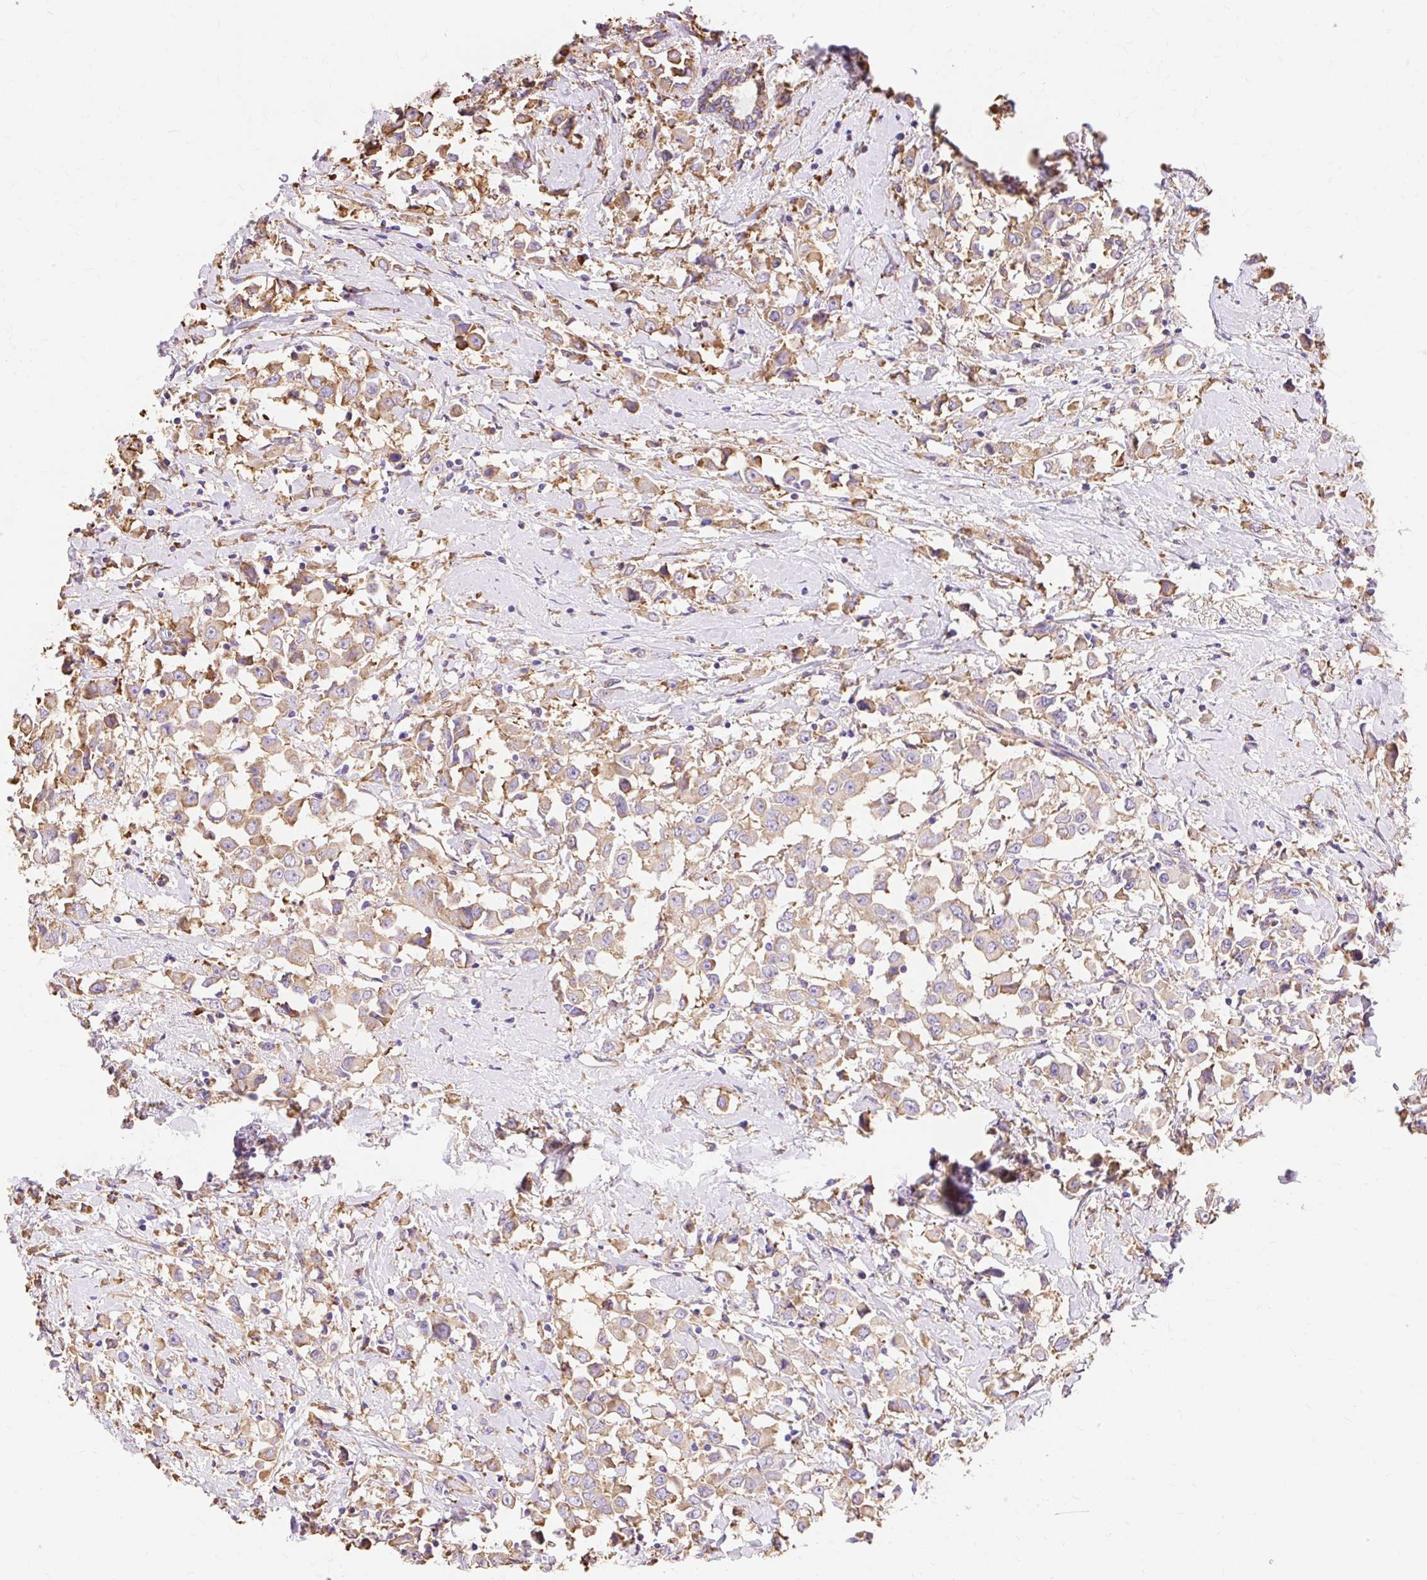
{"staining": {"intensity": "weak", "quantity": ">75%", "location": "cytoplasmic/membranous"}, "tissue": "breast cancer", "cell_type": "Tumor cells", "image_type": "cancer", "snomed": [{"axis": "morphology", "description": "Duct carcinoma"}, {"axis": "topography", "description": "Breast"}], "caption": "This is a photomicrograph of IHC staining of breast cancer (infiltrating ductal carcinoma), which shows weak staining in the cytoplasmic/membranous of tumor cells.", "gene": "RPS17", "patient": {"sex": "female", "age": 61}}